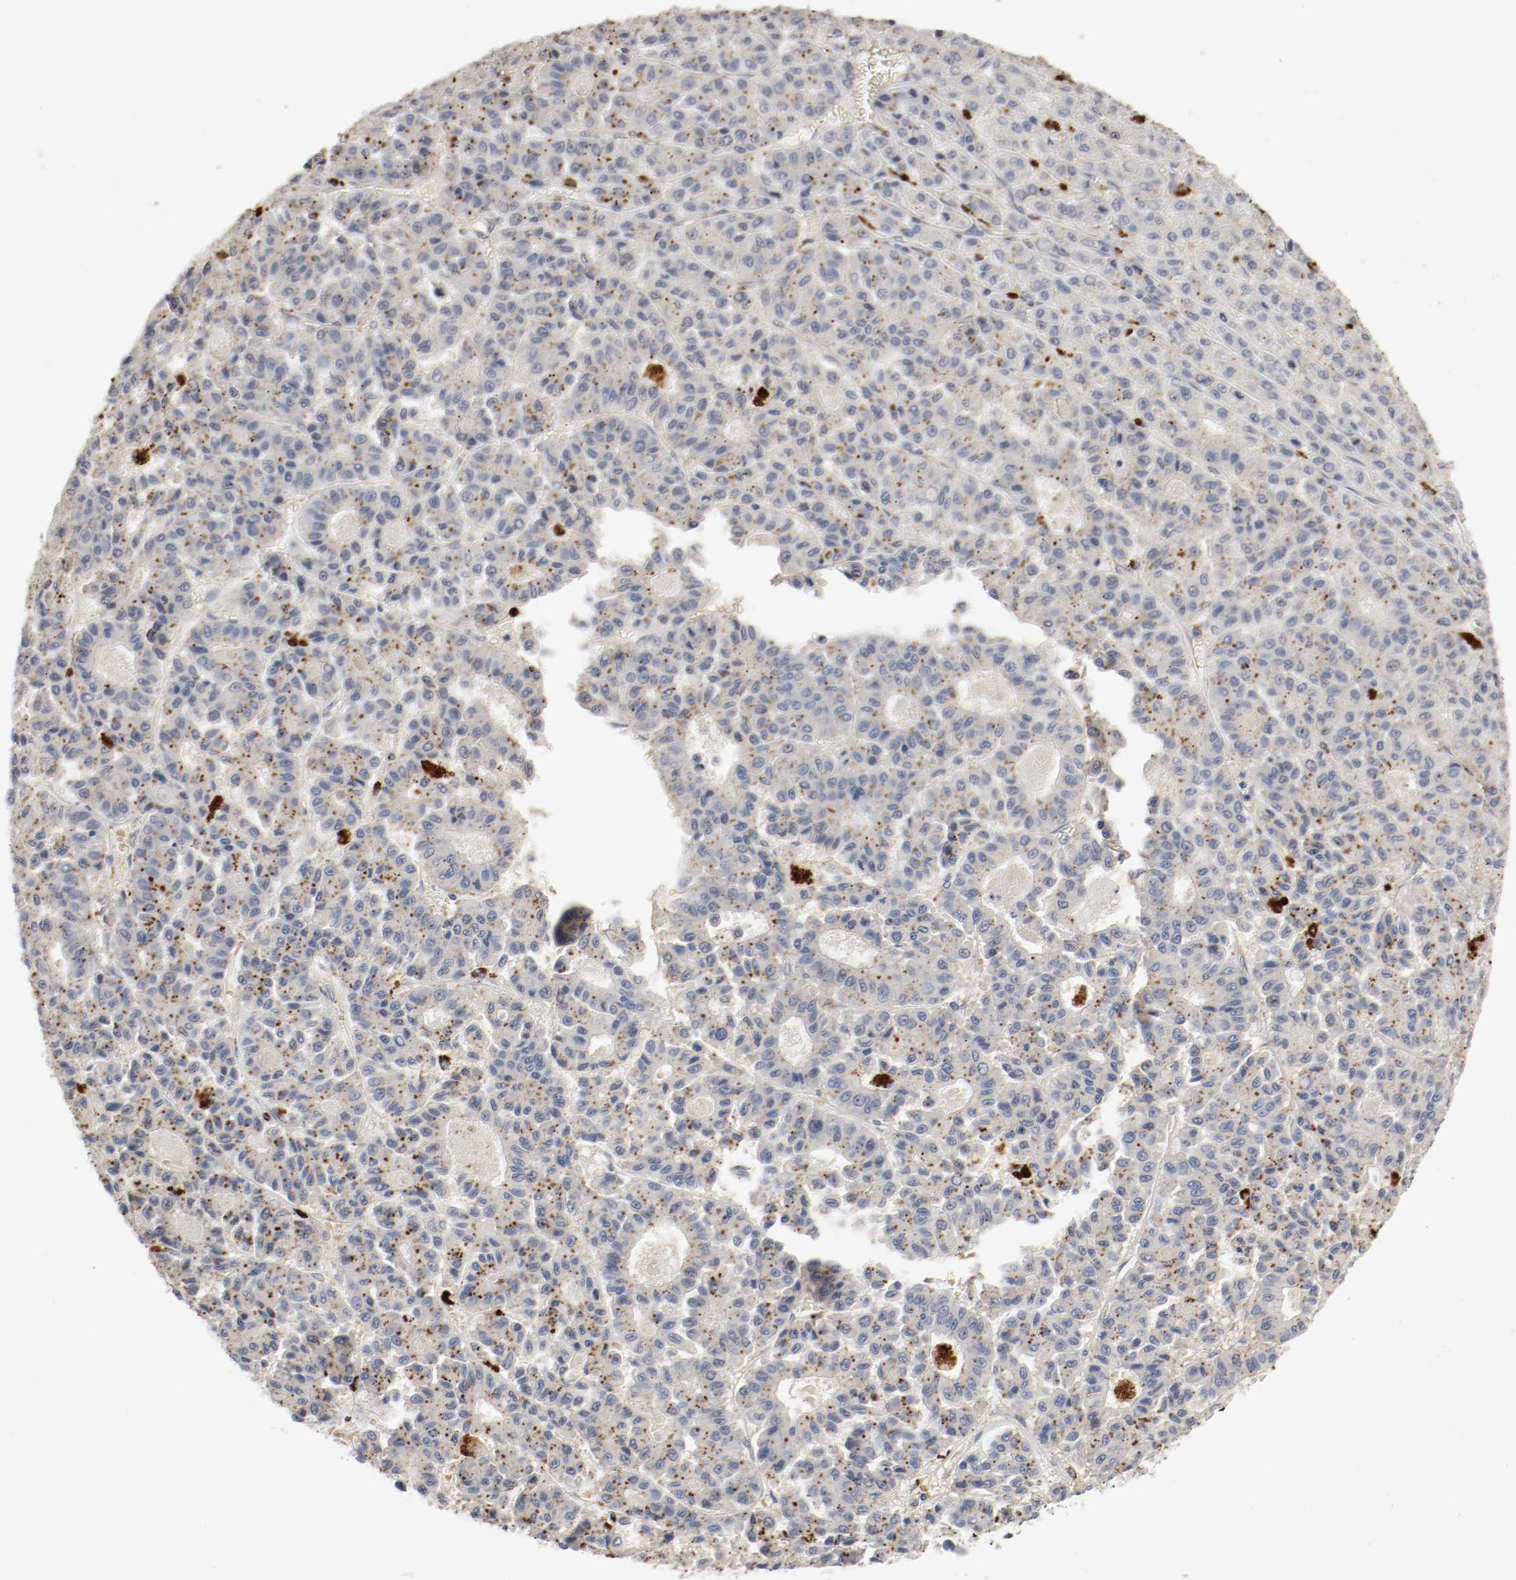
{"staining": {"intensity": "weak", "quantity": ">75%", "location": "cytoplasmic/membranous"}, "tissue": "liver cancer", "cell_type": "Tumor cells", "image_type": "cancer", "snomed": [{"axis": "morphology", "description": "Carcinoma, Hepatocellular, NOS"}, {"axis": "topography", "description": "Liver"}], "caption": "Approximately >75% of tumor cells in human liver hepatocellular carcinoma exhibit weak cytoplasmic/membranous protein staining as visualized by brown immunohistochemical staining.", "gene": "REN", "patient": {"sex": "male", "age": 70}}